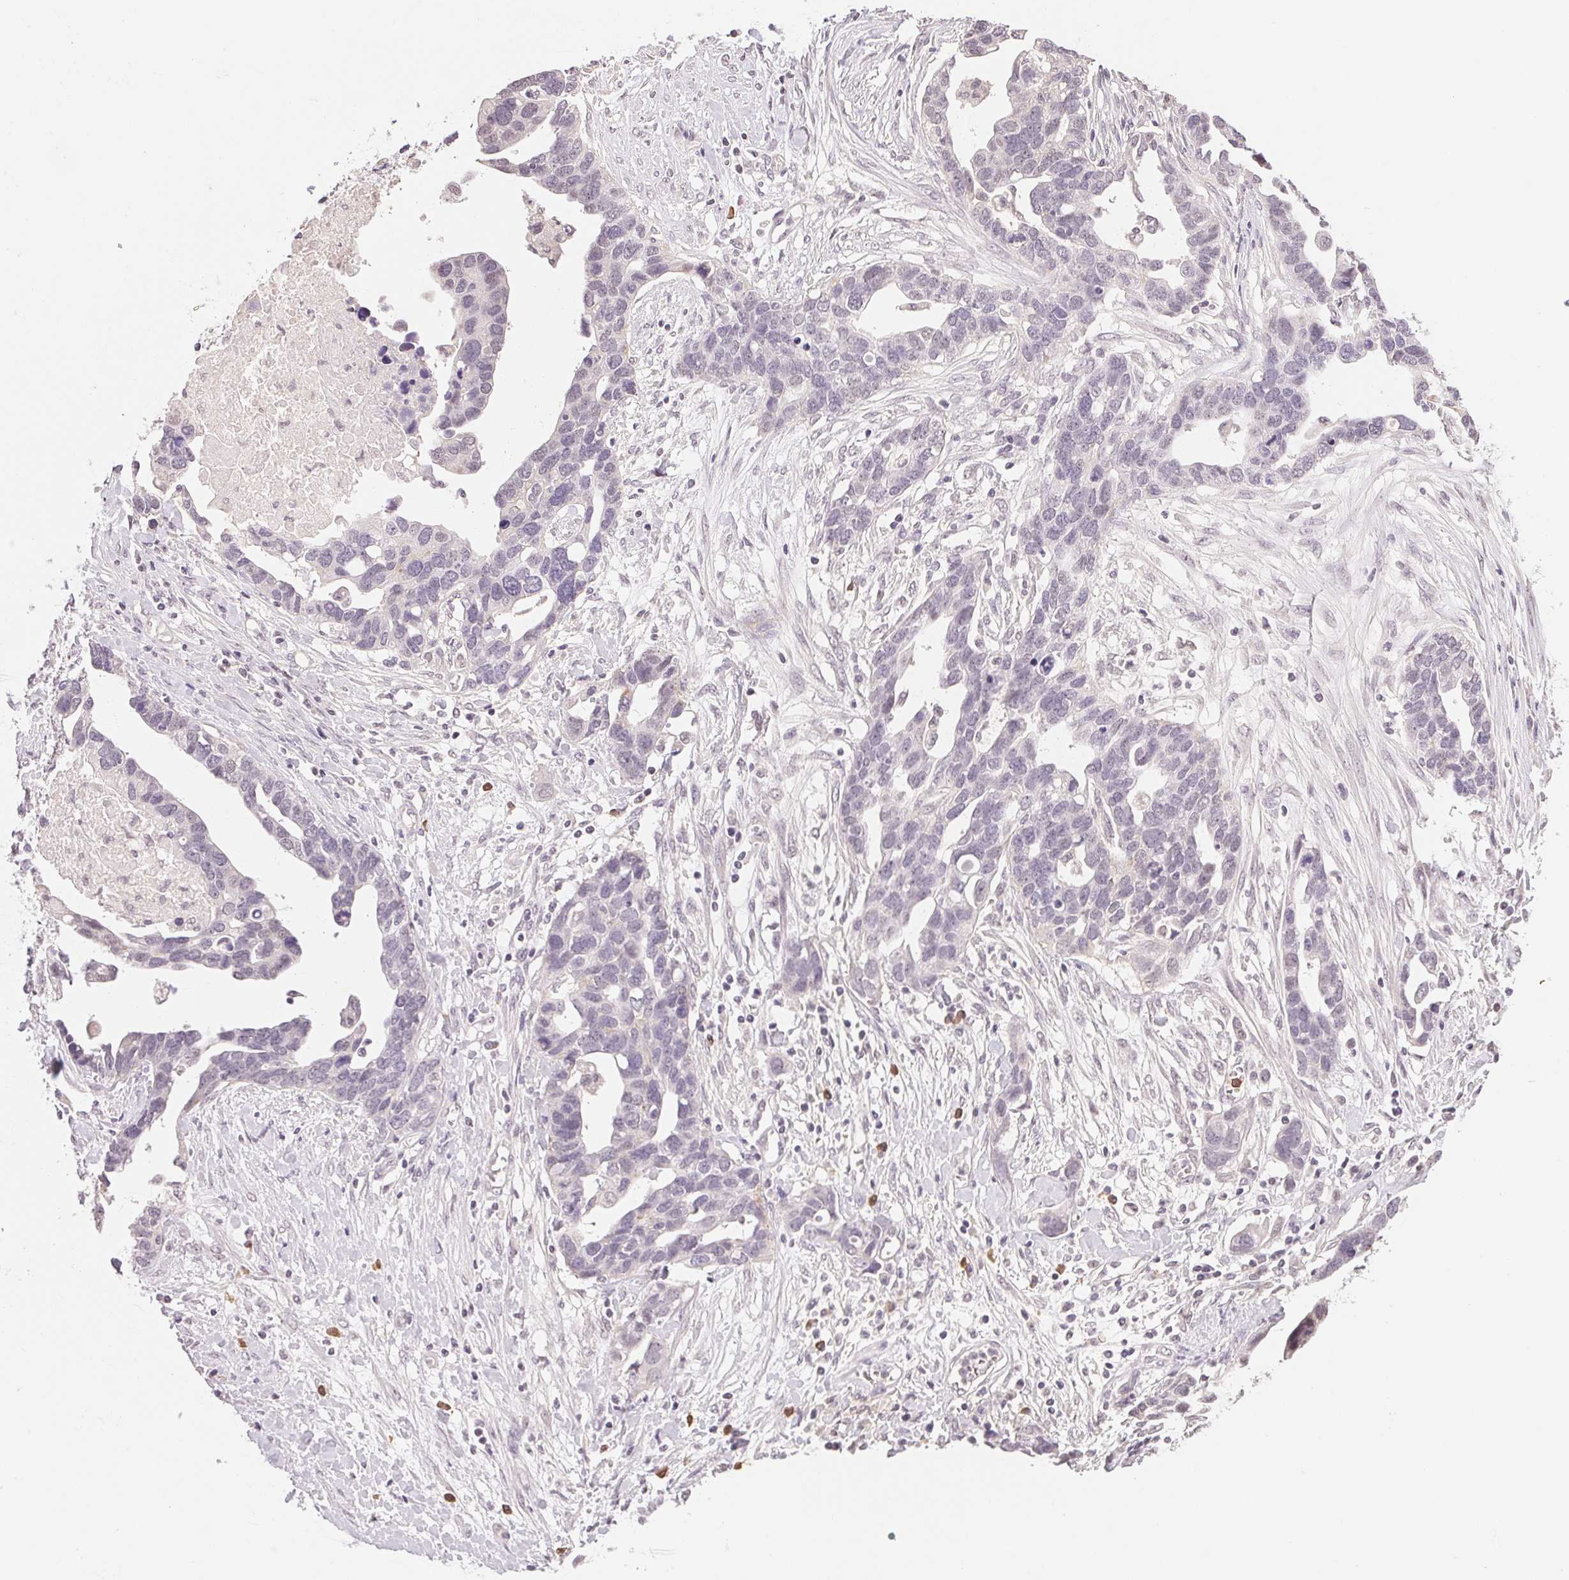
{"staining": {"intensity": "negative", "quantity": "none", "location": "none"}, "tissue": "ovarian cancer", "cell_type": "Tumor cells", "image_type": "cancer", "snomed": [{"axis": "morphology", "description": "Cystadenocarcinoma, serous, NOS"}, {"axis": "topography", "description": "Ovary"}], "caption": "Tumor cells are negative for protein expression in human serous cystadenocarcinoma (ovarian).", "gene": "FNDC4", "patient": {"sex": "female", "age": 54}}